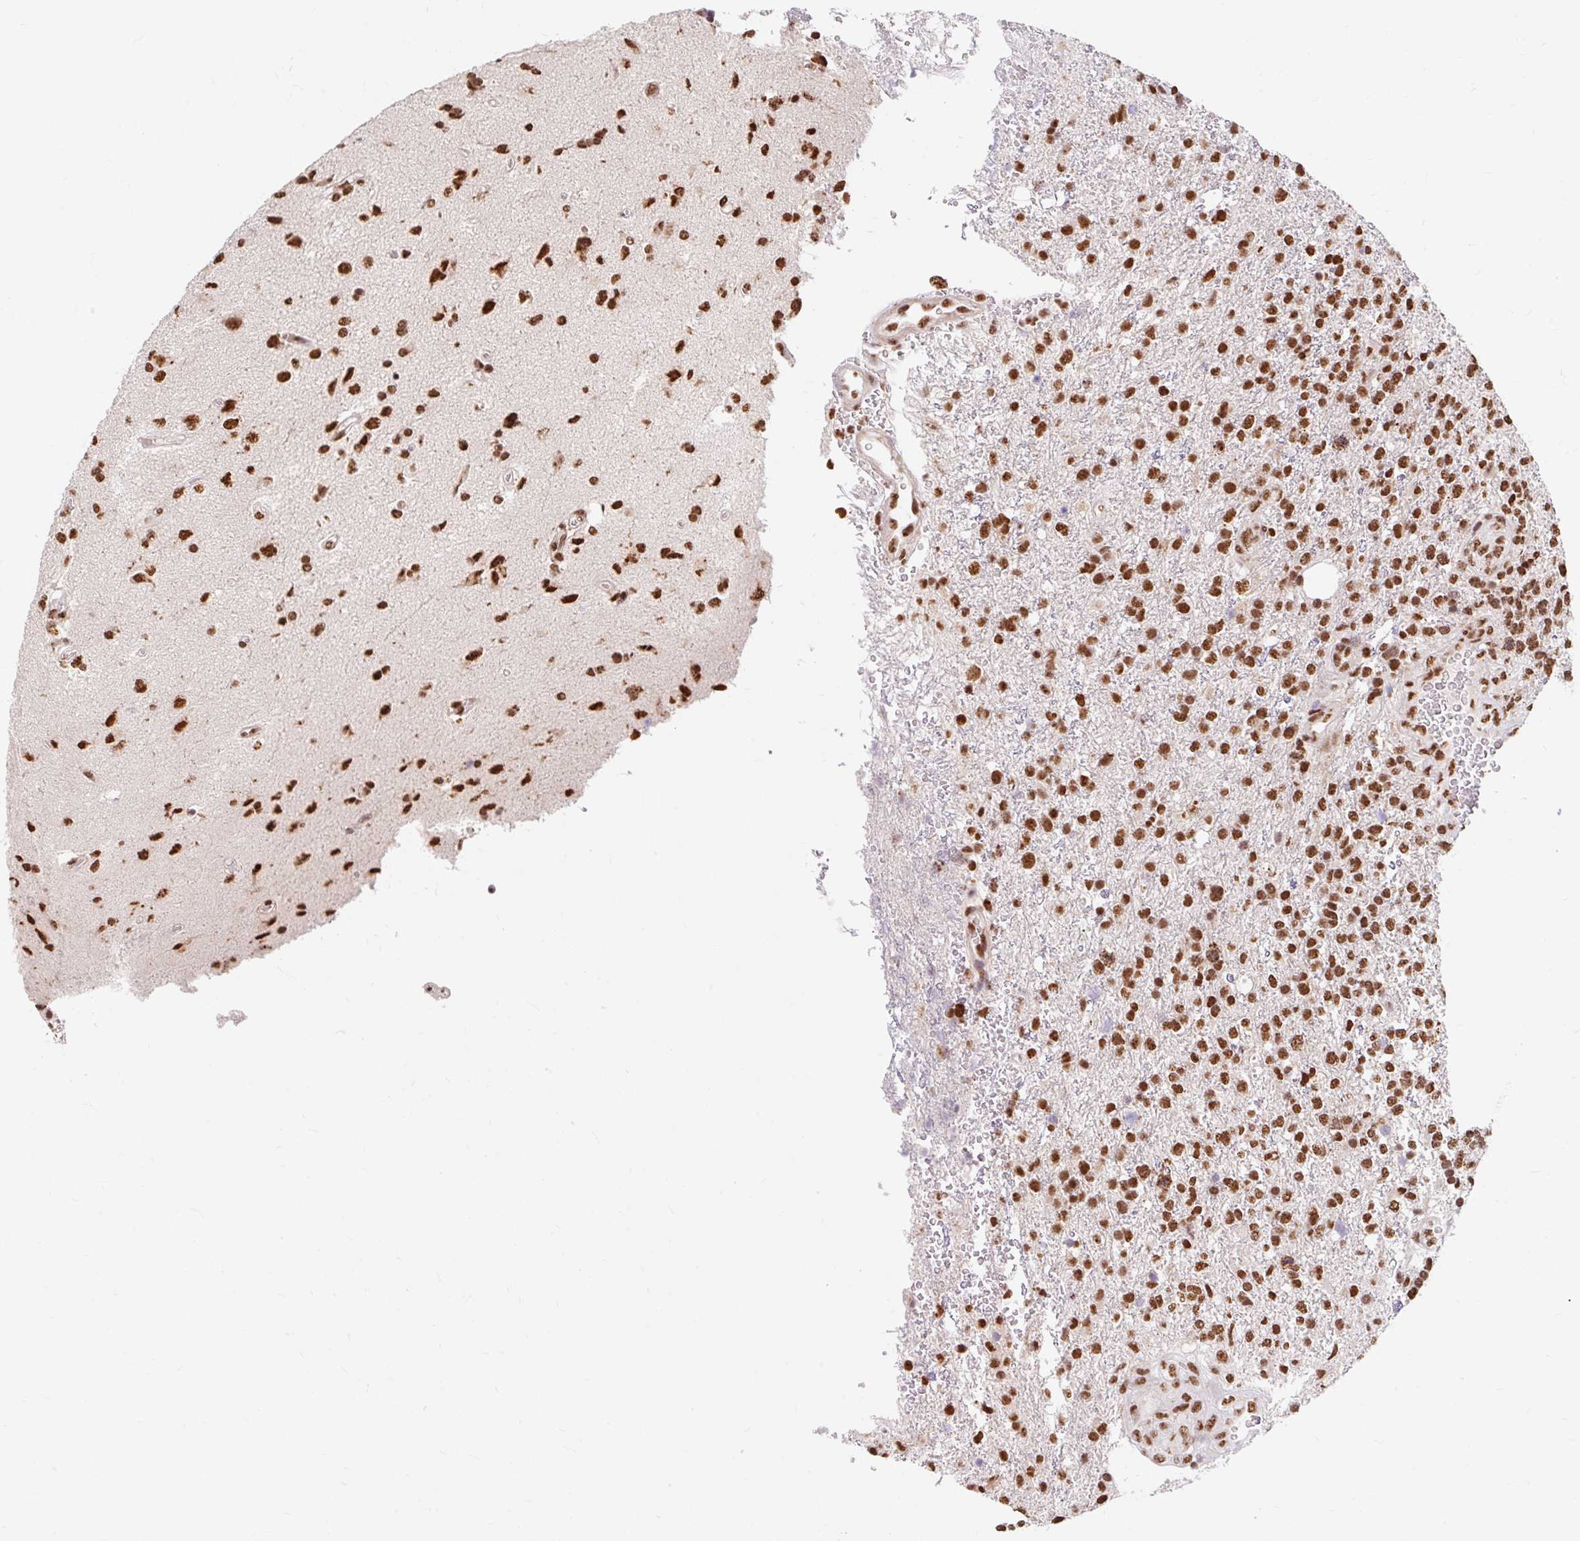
{"staining": {"intensity": "strong", "quantity": ">75%", "location": "nuclear"}, "tissue": "glioma", "cell_type": "Tumor cells", "image_type": "cancer", "snomed": [{"axis": "morphology", "description": "Glioma, malignant, High grade"}, {"axis": "topography", "description": "Brain"}], "caption": "Glioma stained with a protein marker reveals strong staining in tumor cells.", "gene": "BICRA", "patient": {"sex": "male", "age": 56}}